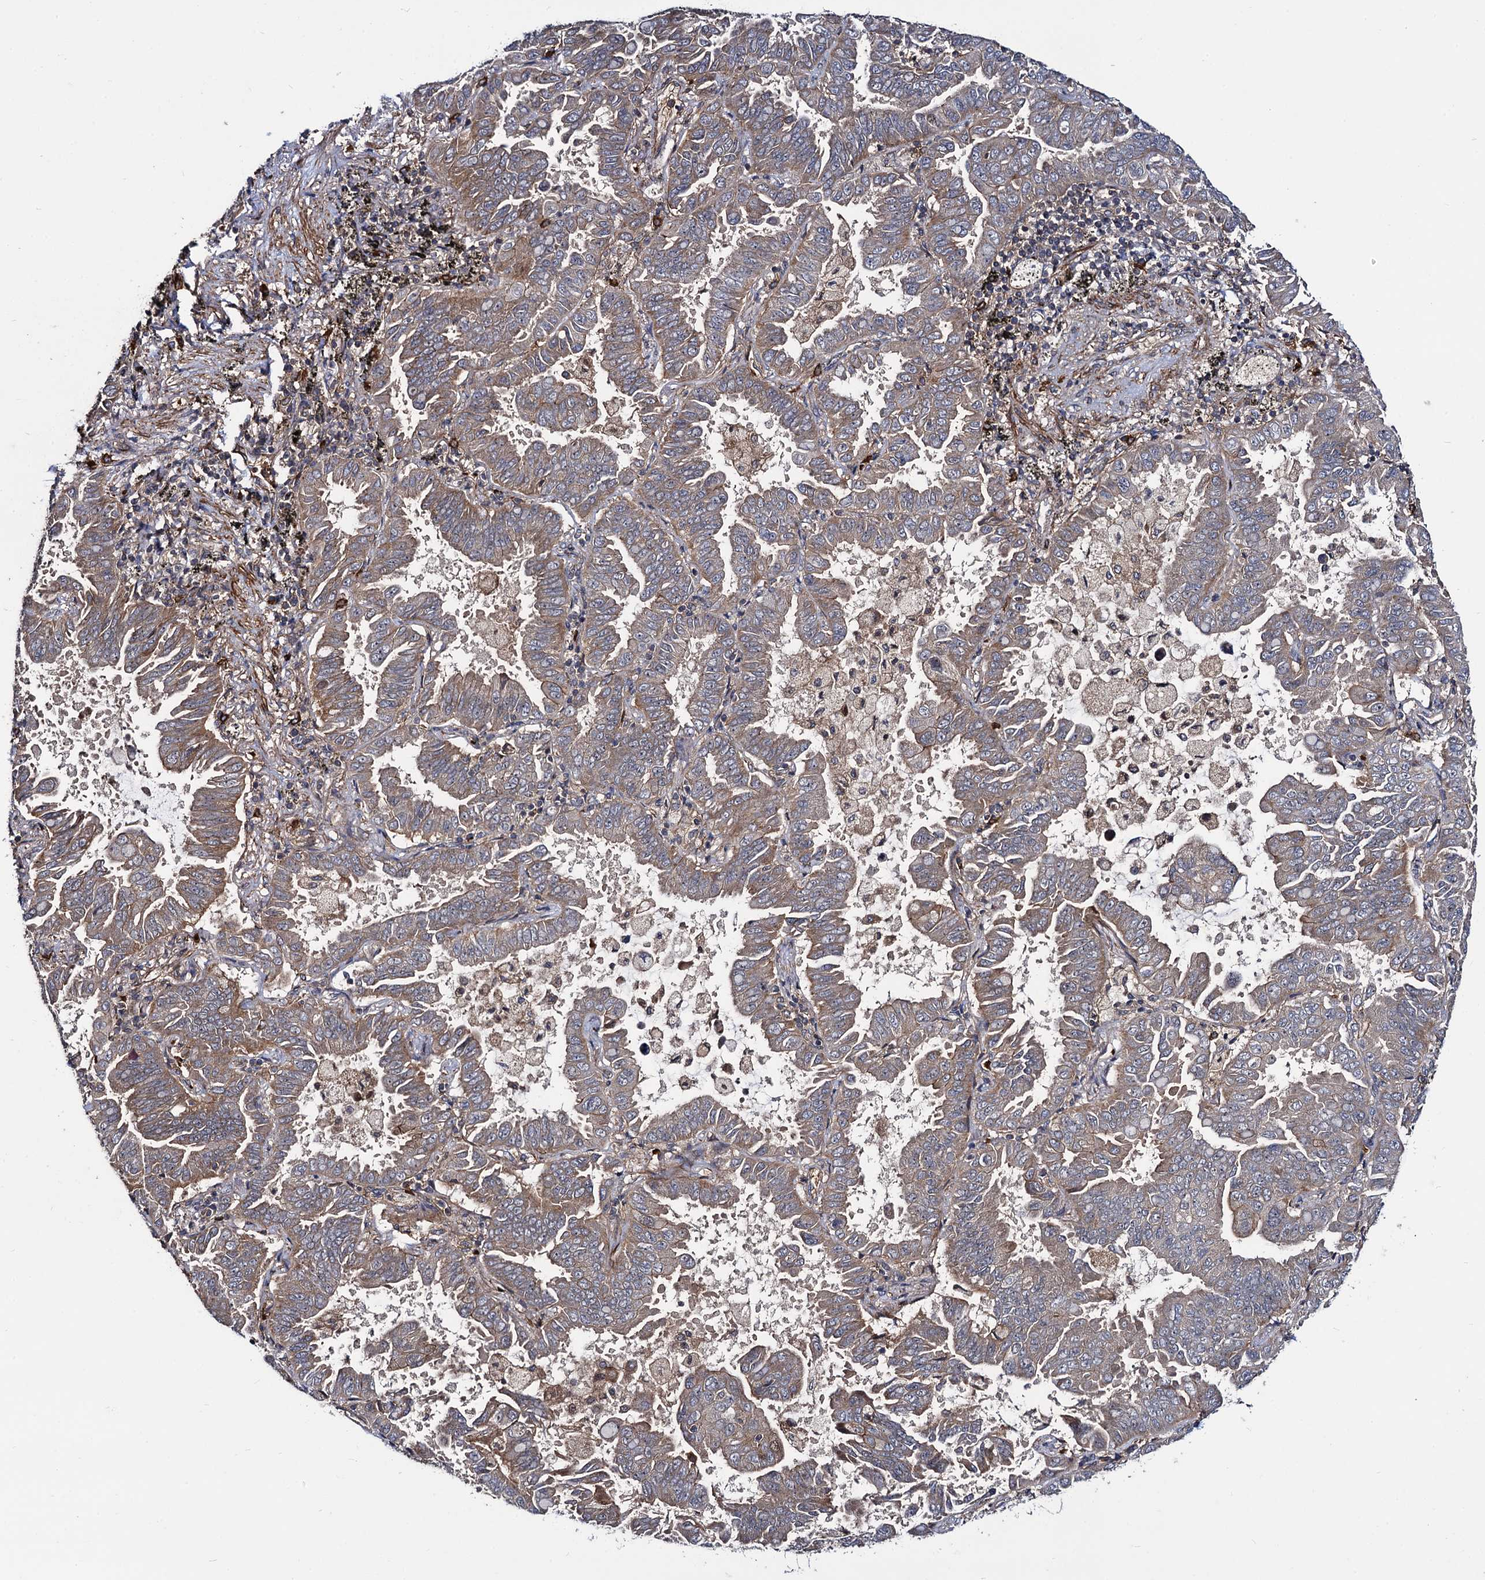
{"staining": {"intensity": "weak", "quantity": ">75%", "location": "cytoplasmic/membranous"}, "tissue": "lung cancer", "cell_type": "Tumor cells", "image_type": "cancer", "snomed": [{"axis": "morphology", "description": "Adenocarcinoma, NOS"}, {"axis": "topography", "description": "Lung"}], "caption": "Brown immunohistochemical staining in human lung adenocarcinoma displays weak cytoplasmic/membranous positivity in approximately >75% of tumor cells.", "gene": "KXD1", "patient": {"sex": "male", "age": 64}}